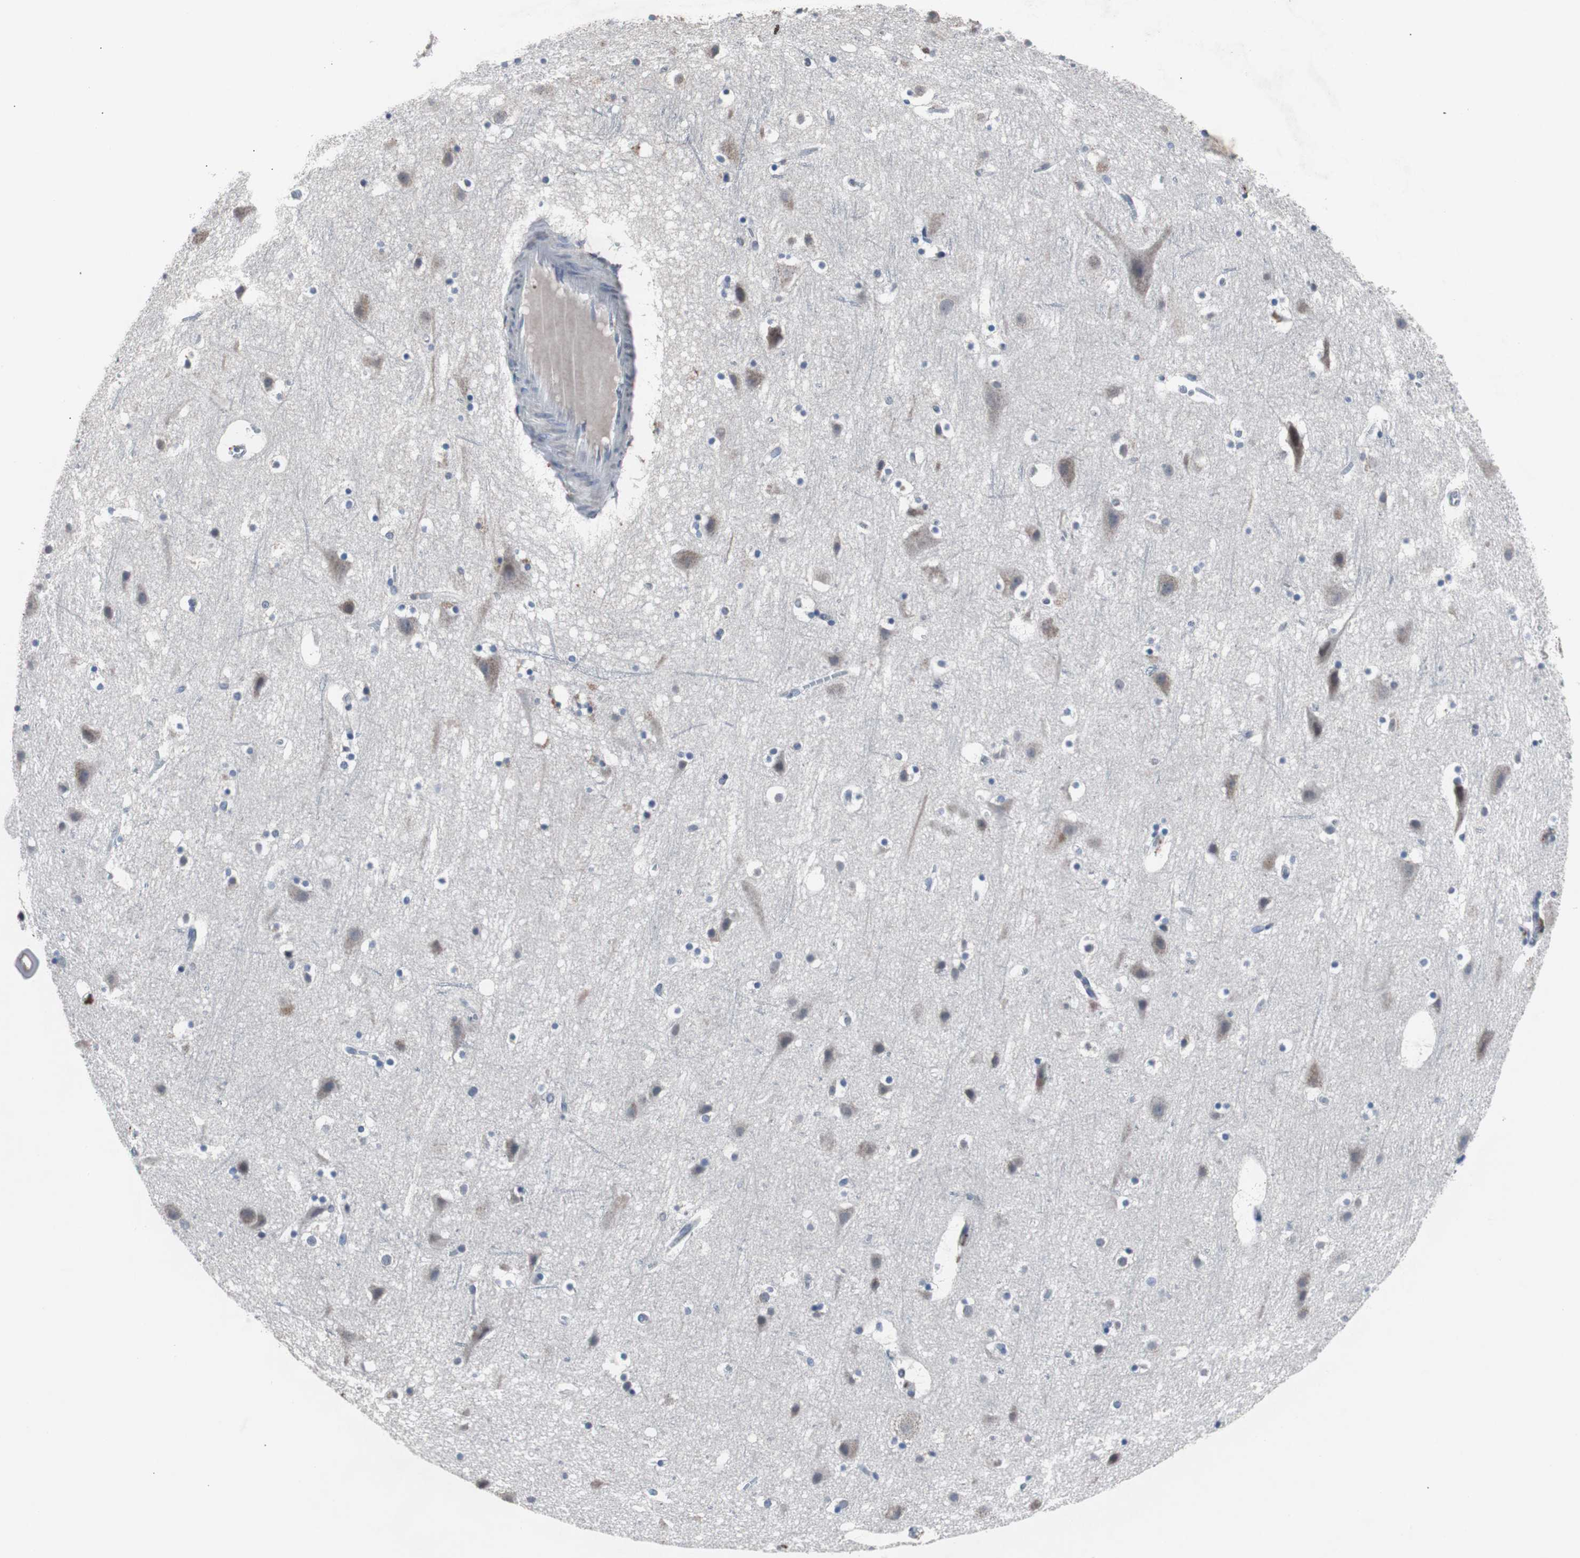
{"staining": {"intensity": "negative", "quantity": "none", "location": "none"}, "tissue": "cerebral cortex", "cell_type": "Endothelial cells", "image_type": "normal", "snomed": [{"axis": "morphology", "description": "Normal tissue, NOS"}, {"axis": "topography", "description": "Cerebral cortex"}], "caption": "The immunohistochemistry image has no significant positivity in endothelial cells of cerebral cortex.", "gene": "RBM47", "patient": {"sex": "male", "age": 45}}